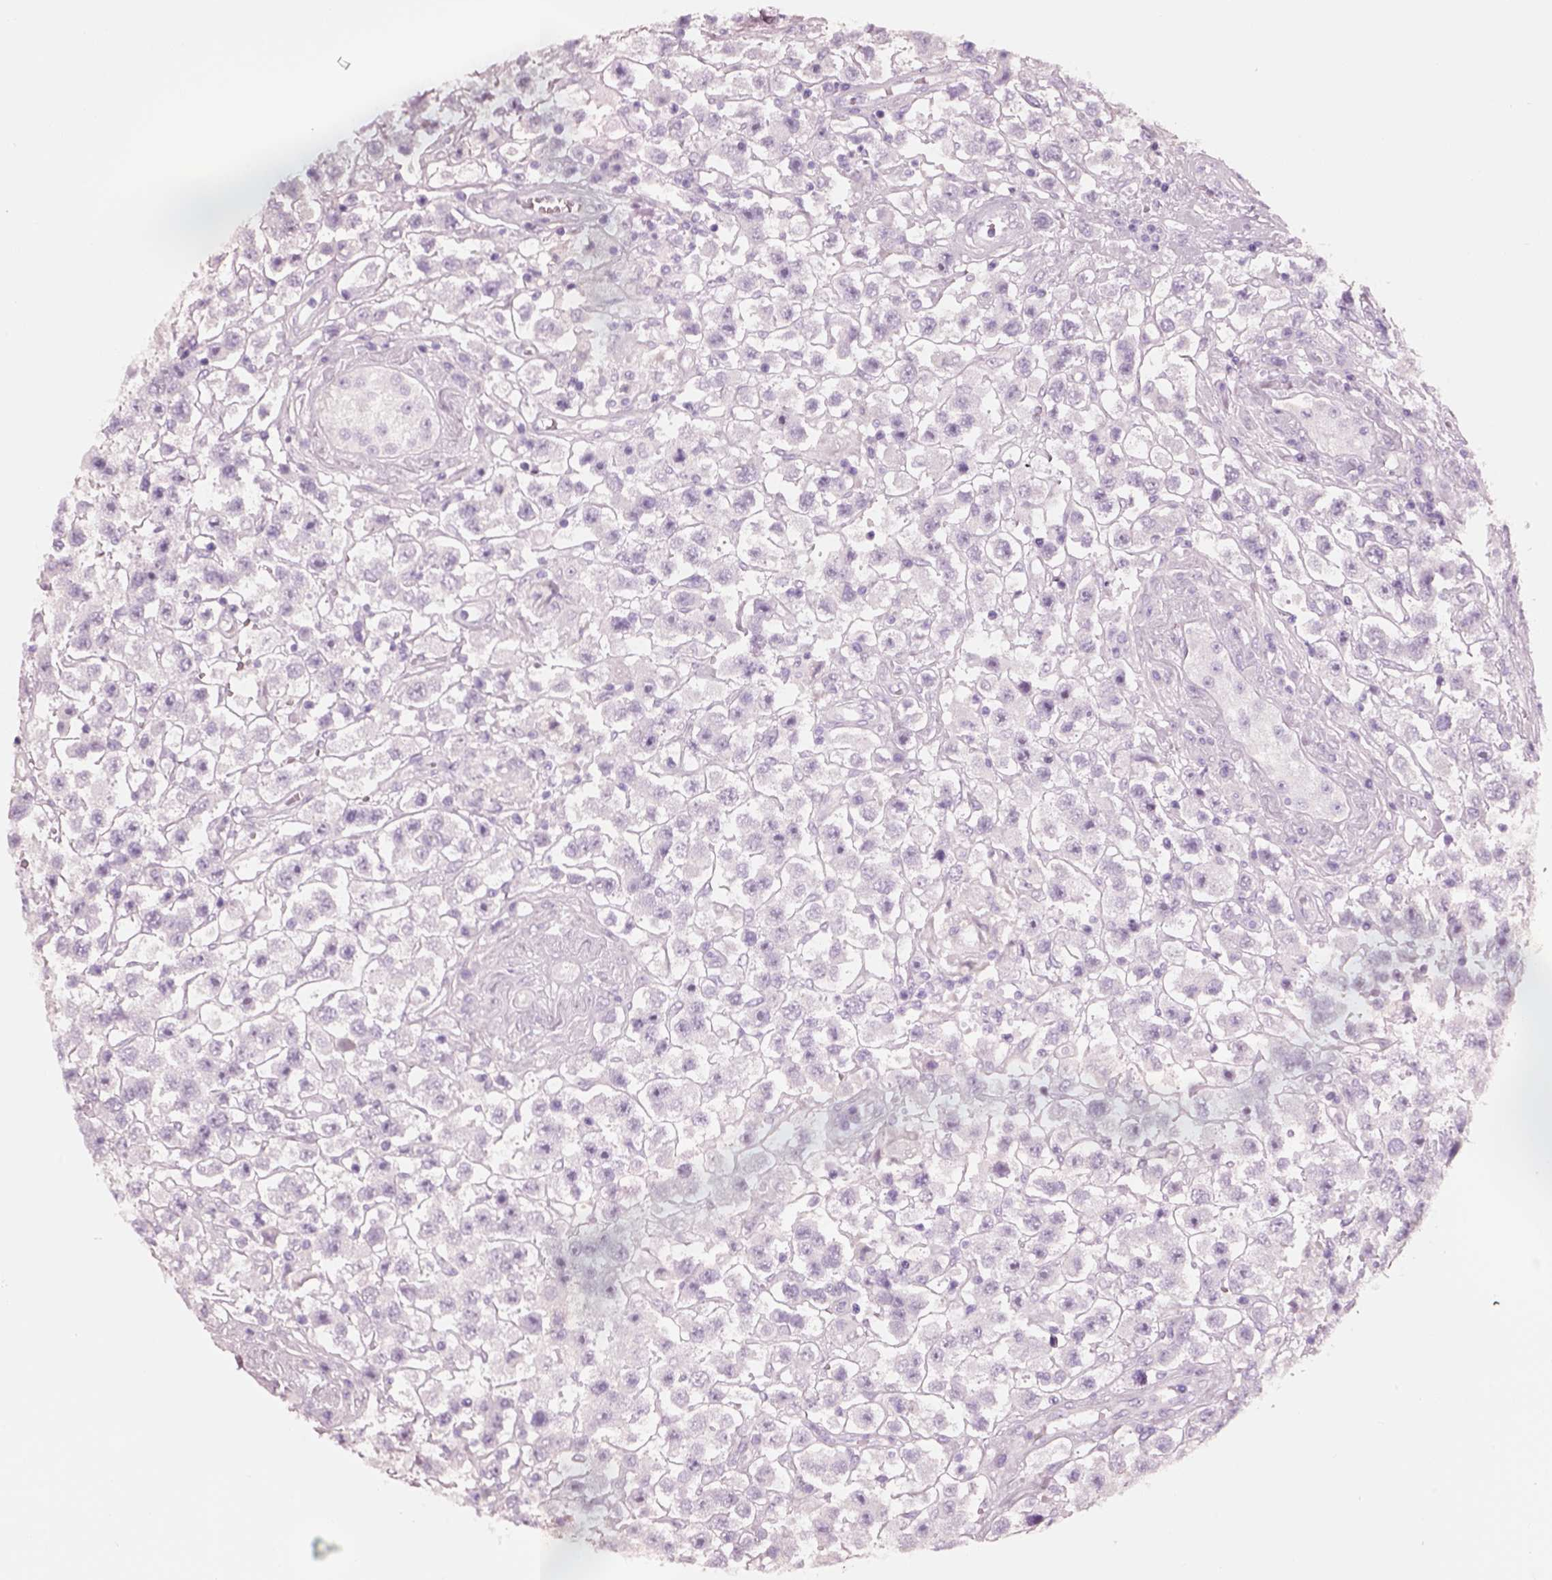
{"staining": {"intensity": "negative", "quantity": "none", "location": "none"}, "tissue": "testis cancer", "cell_type": "Tumor cells", "image_type": "cancer", "snomed": [{"axis": "morphology", "description": "Seminoma, NOS"}, {"axis": "topography", "description": "Testis"}], "caption": "Photomicrograph shows no protein positivity in tumor cells of testis cancer tissue.", "gene": "PNOC", "patient": {"sex": "male", "age": 45}}